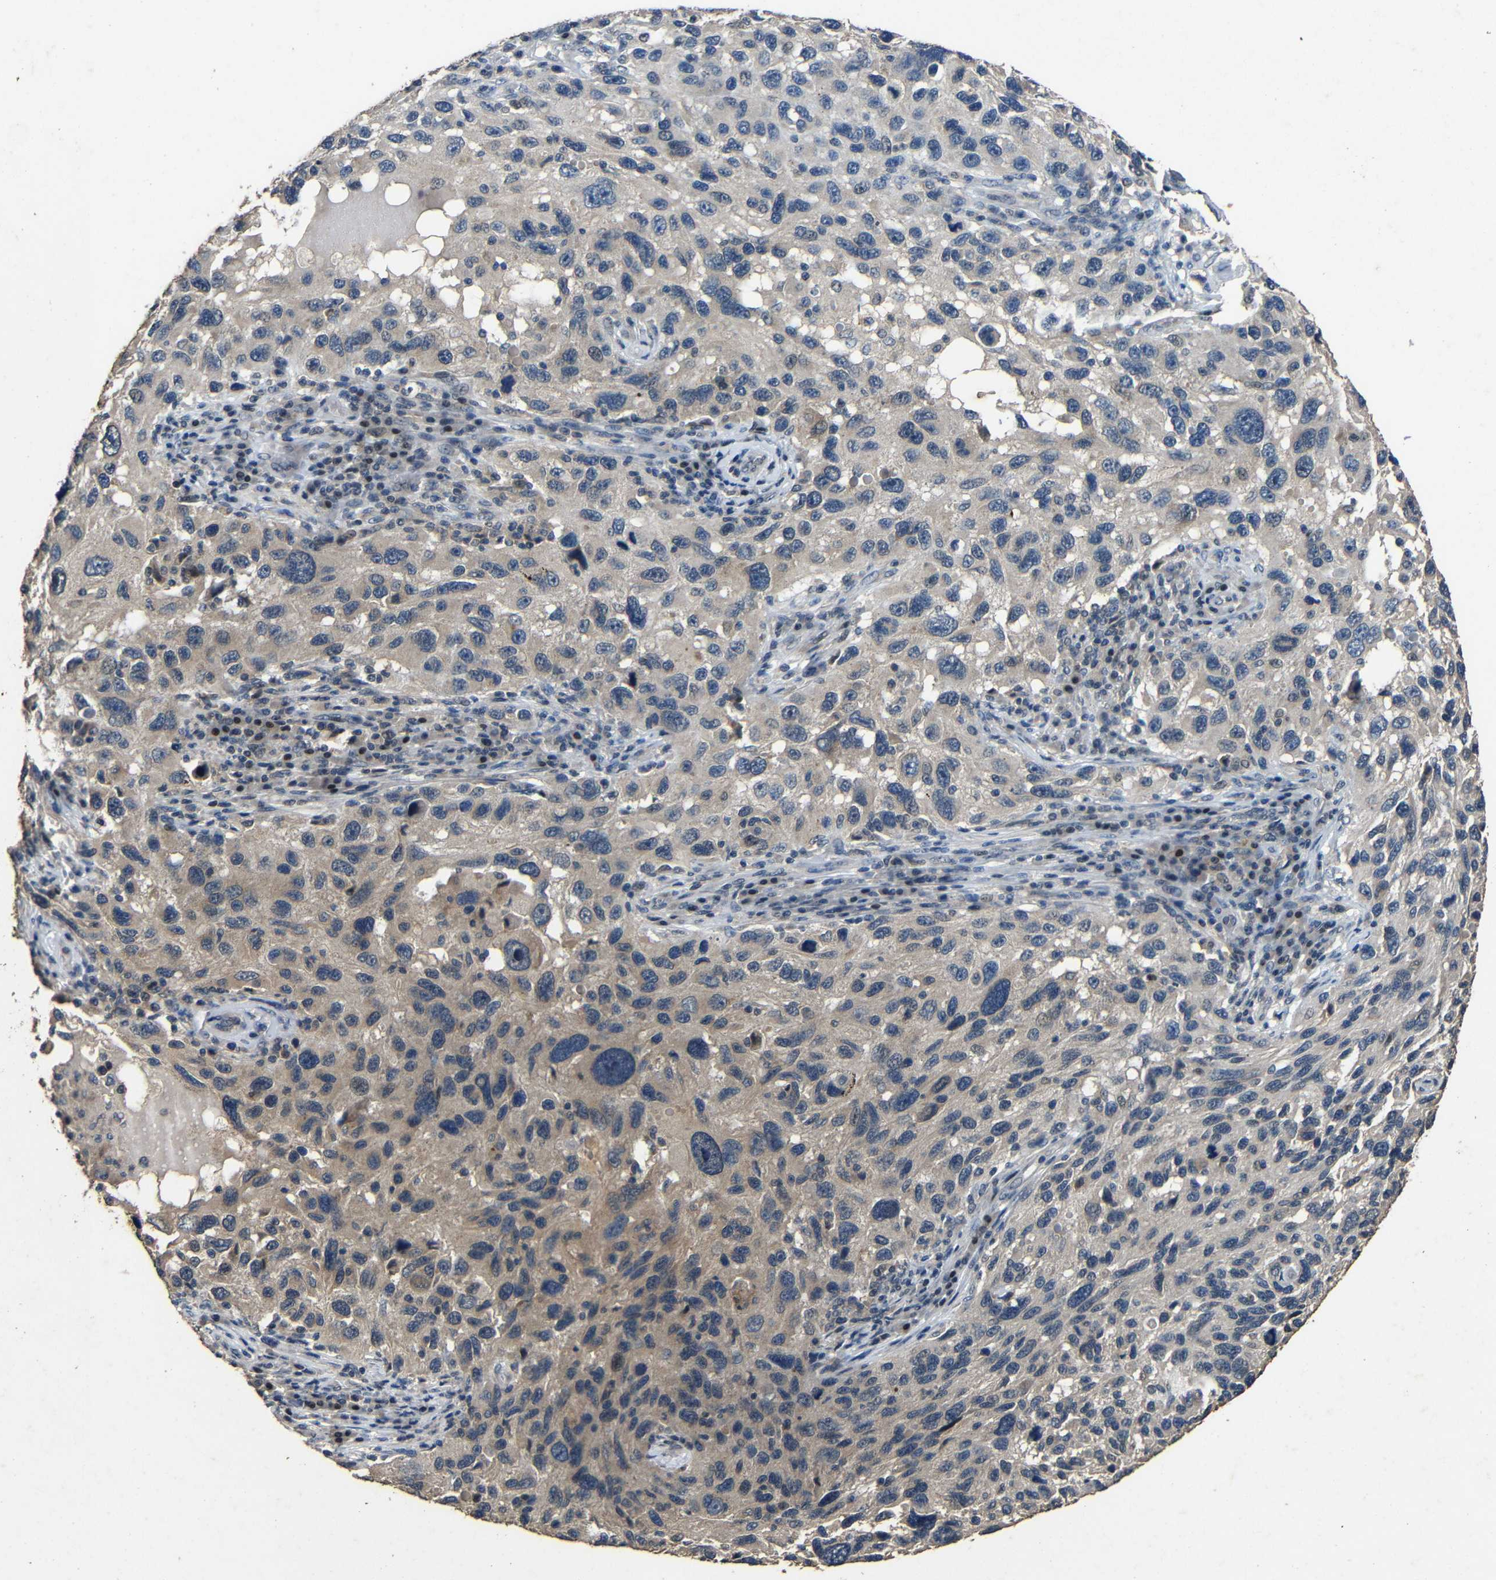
{"staining": {"intensity": "weak", "quantity": ">75%", "location": "cytoplasmic/membranous"}, "tissue": "melanoma", "cell_type": "Tumor cells", "image_type": "cancer", "snomed": [{"axis": "morphology", "description": "Malignant melanoma, NOS"}, {"axis": "topography", "description": "Skin"}], "caption": "Malignant melanoma stained for a protein (brown) exhibits weak cytoplasmic/membranous positive positivity in approximately >75% of tumor cells.", "gene": "C6orf89", "patient": {"sex": "male", "age": 53}}